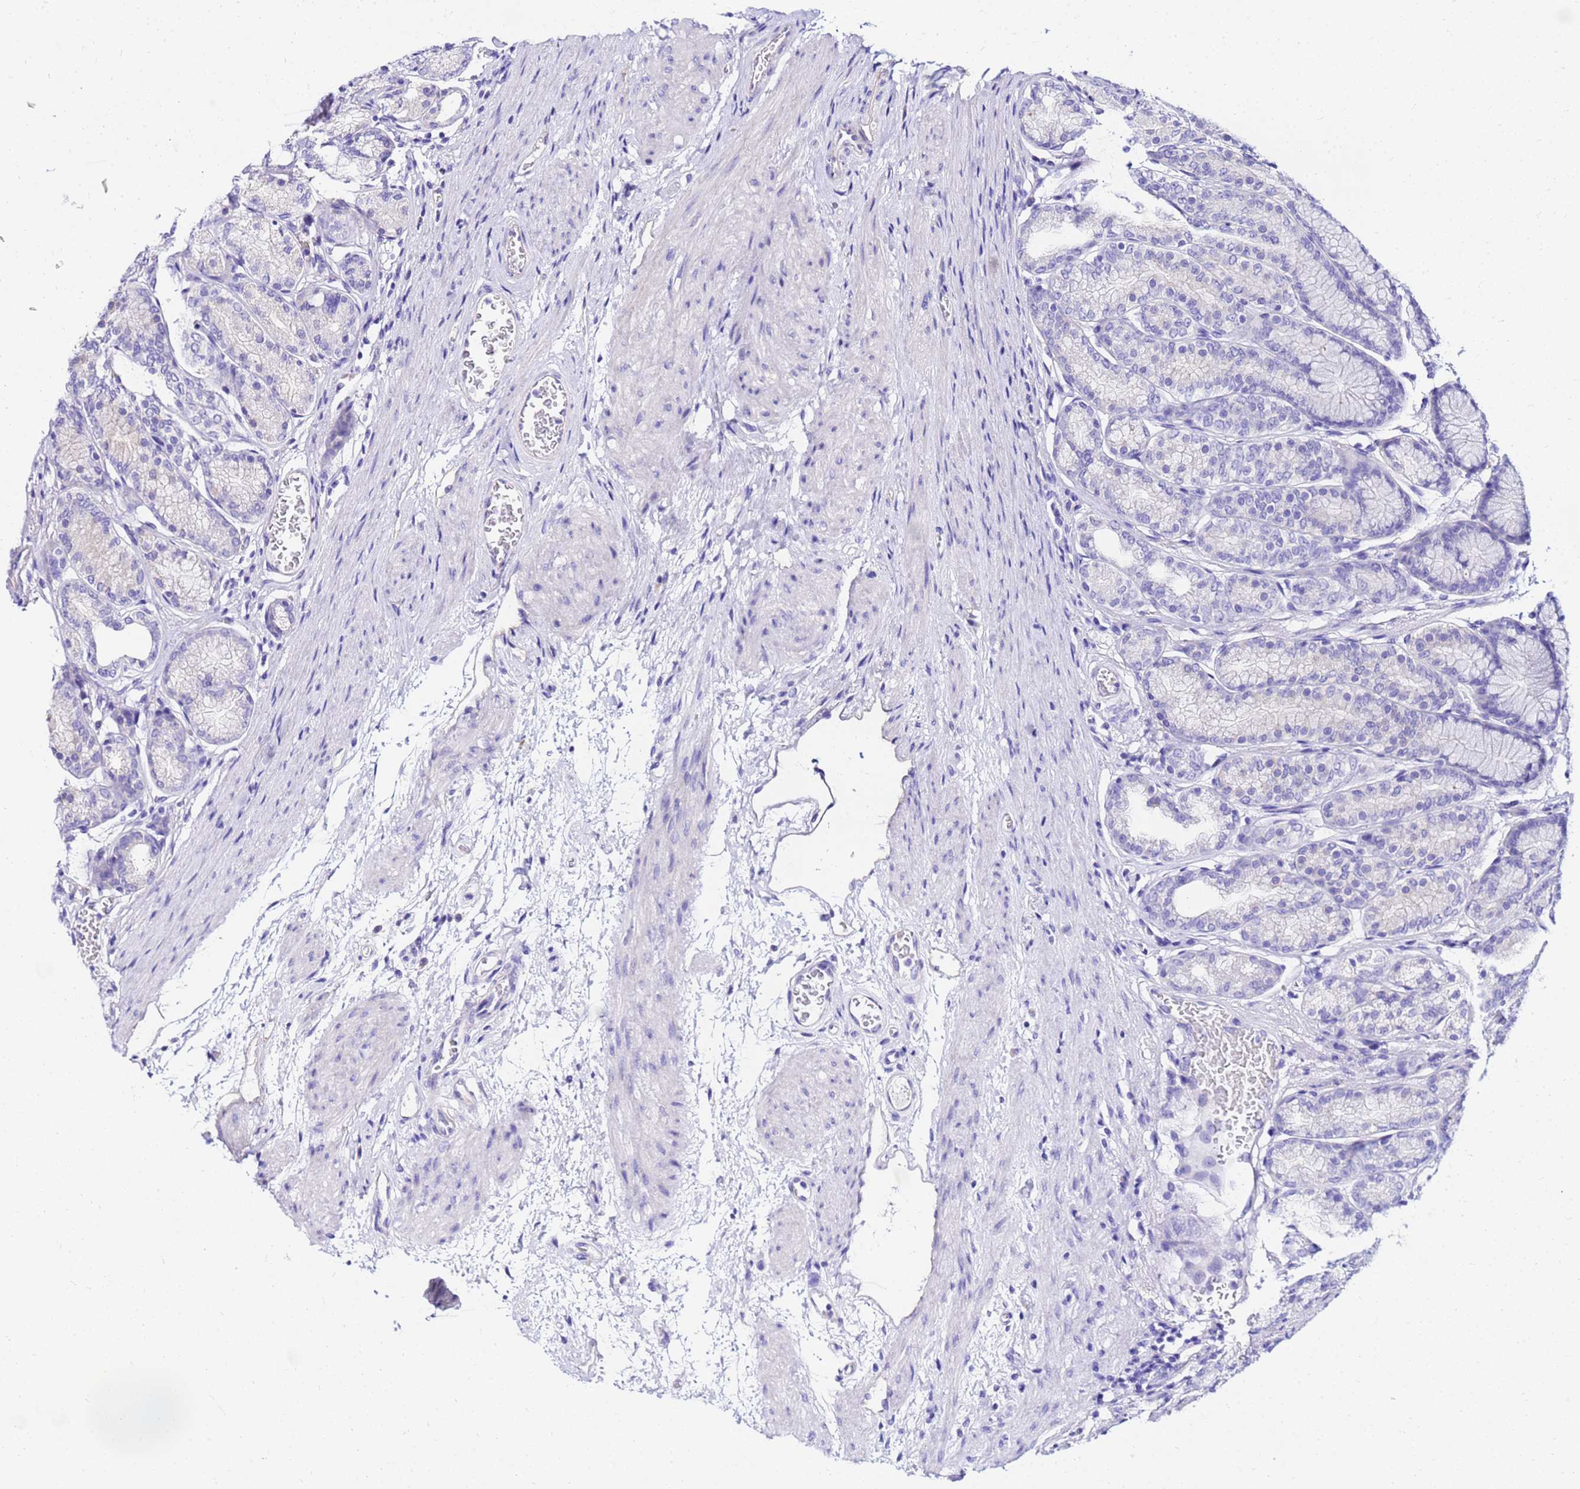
{"staining": {"intensity": "negative", "quantity": "none", "location": "none"}, "tissue": "stomach", "cell_type": "Glandular cells", "image_type": "normal", "snomed": [{"axis": "morphology", "description": "Normal tissue, NOS"}, {"axis": "morphology", "description": "Adenocarcinoma, NOS"}, {"axis": "morphology", "description": "Adenocarcinoma, High grade"}, {"axis": "topography", "description": "Stomach, upper"}, {"axis": "topography", "description": "Stomach"}], "caption": "Protein analysis of unremarkable stomach demonstrates no significant staining in glandular cells.", "gene": "HERC5", "patient": {"sex": "female", "age": 65}}